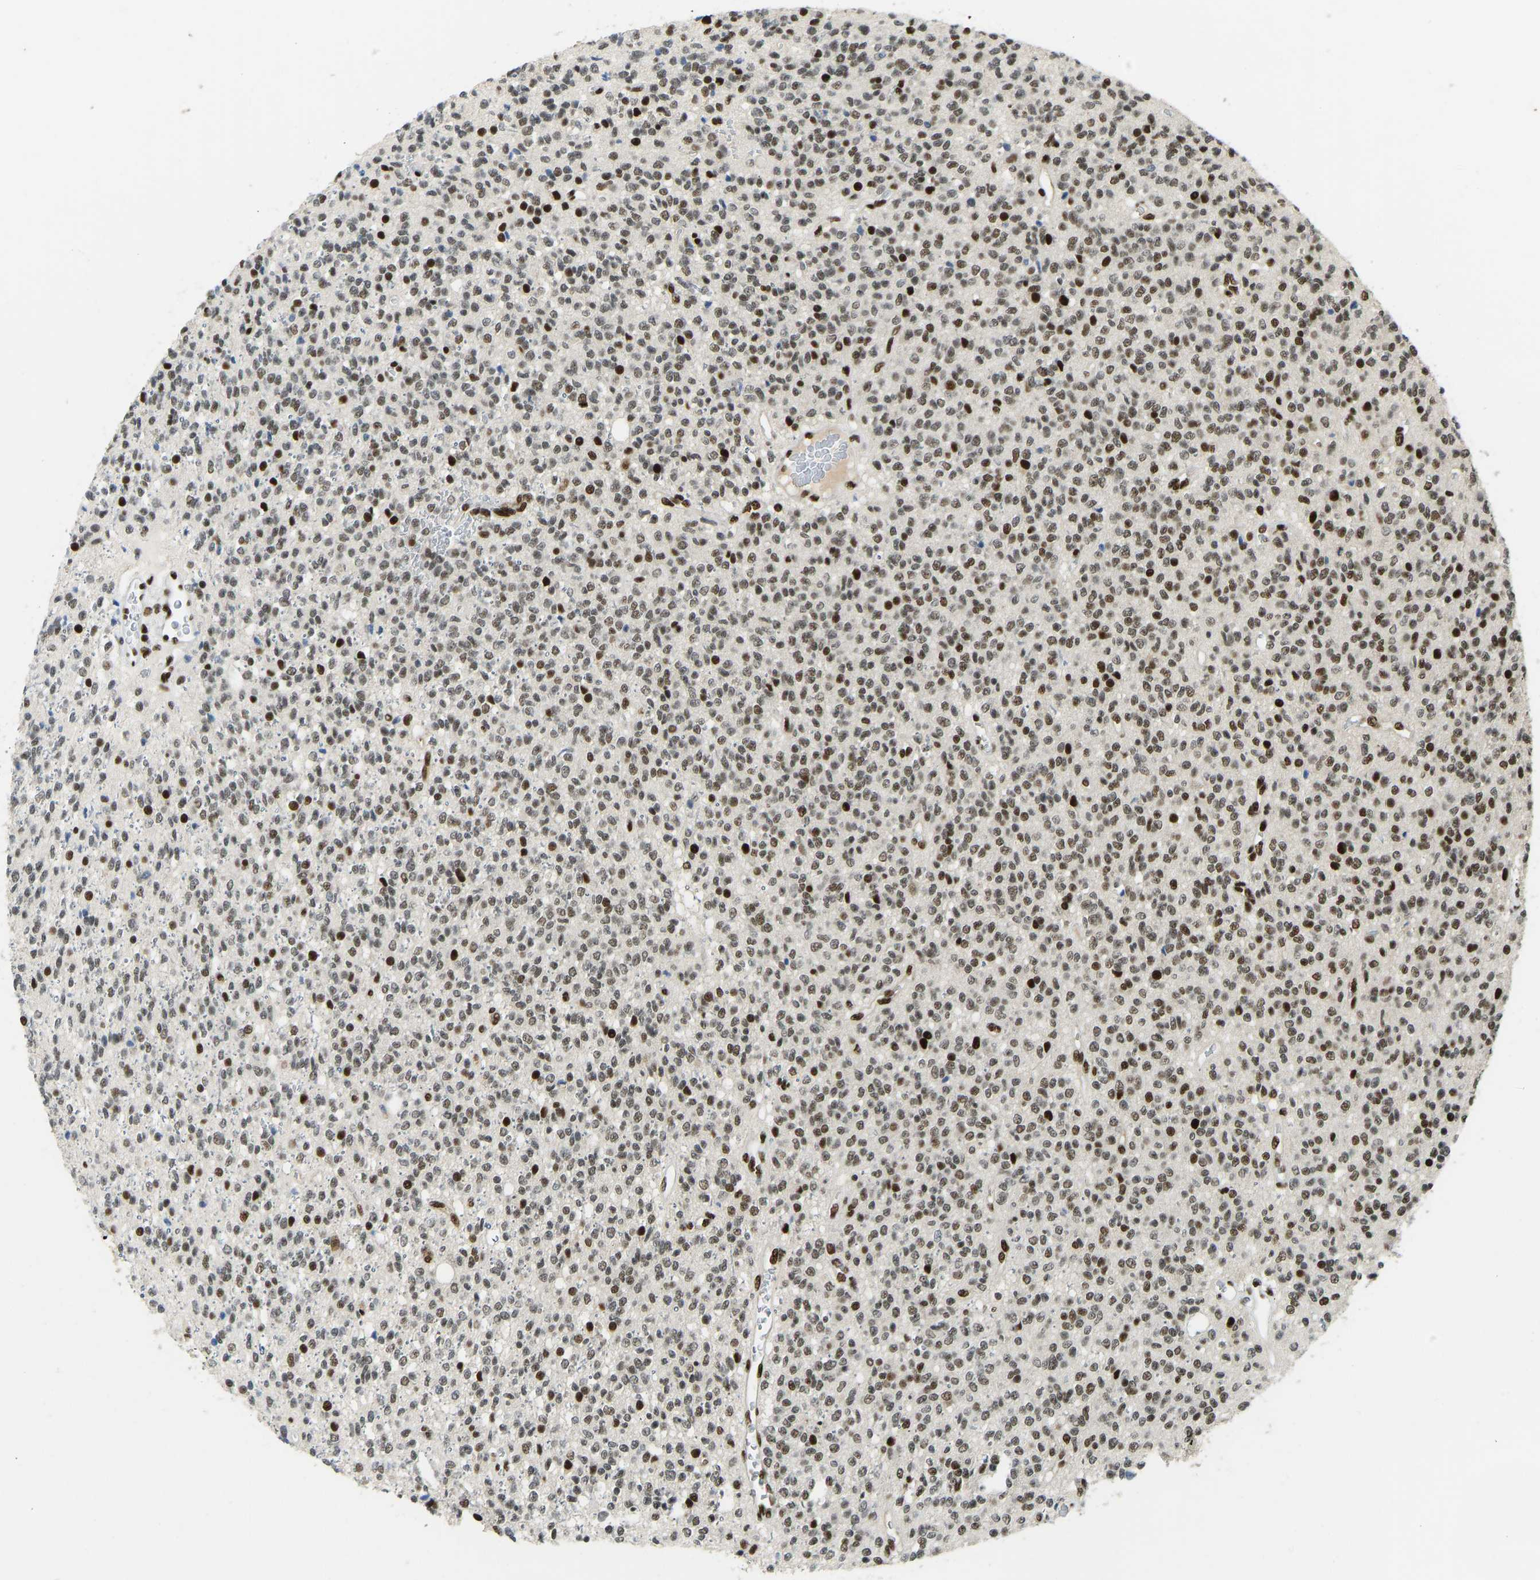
{"staining": {"intensity": "moderate", "quantity": ">75%", "location": "nuclear"}, "tissue": "glioma", "cell_type": "Tumor cells", "image_type": "cancer", "snomed": [{"axis": "morphology", "description": "Glioma, malignant, High grade"}, {"axis": "topography", "description": "Brain"}], "caption": "The image reveals immunohistochemical staining of glioma. There is moderate nuclear positivity is present in about >75% of tumor cells.", "gene": "FOXK1", "patient": {"sex": "male", "age": 34}}